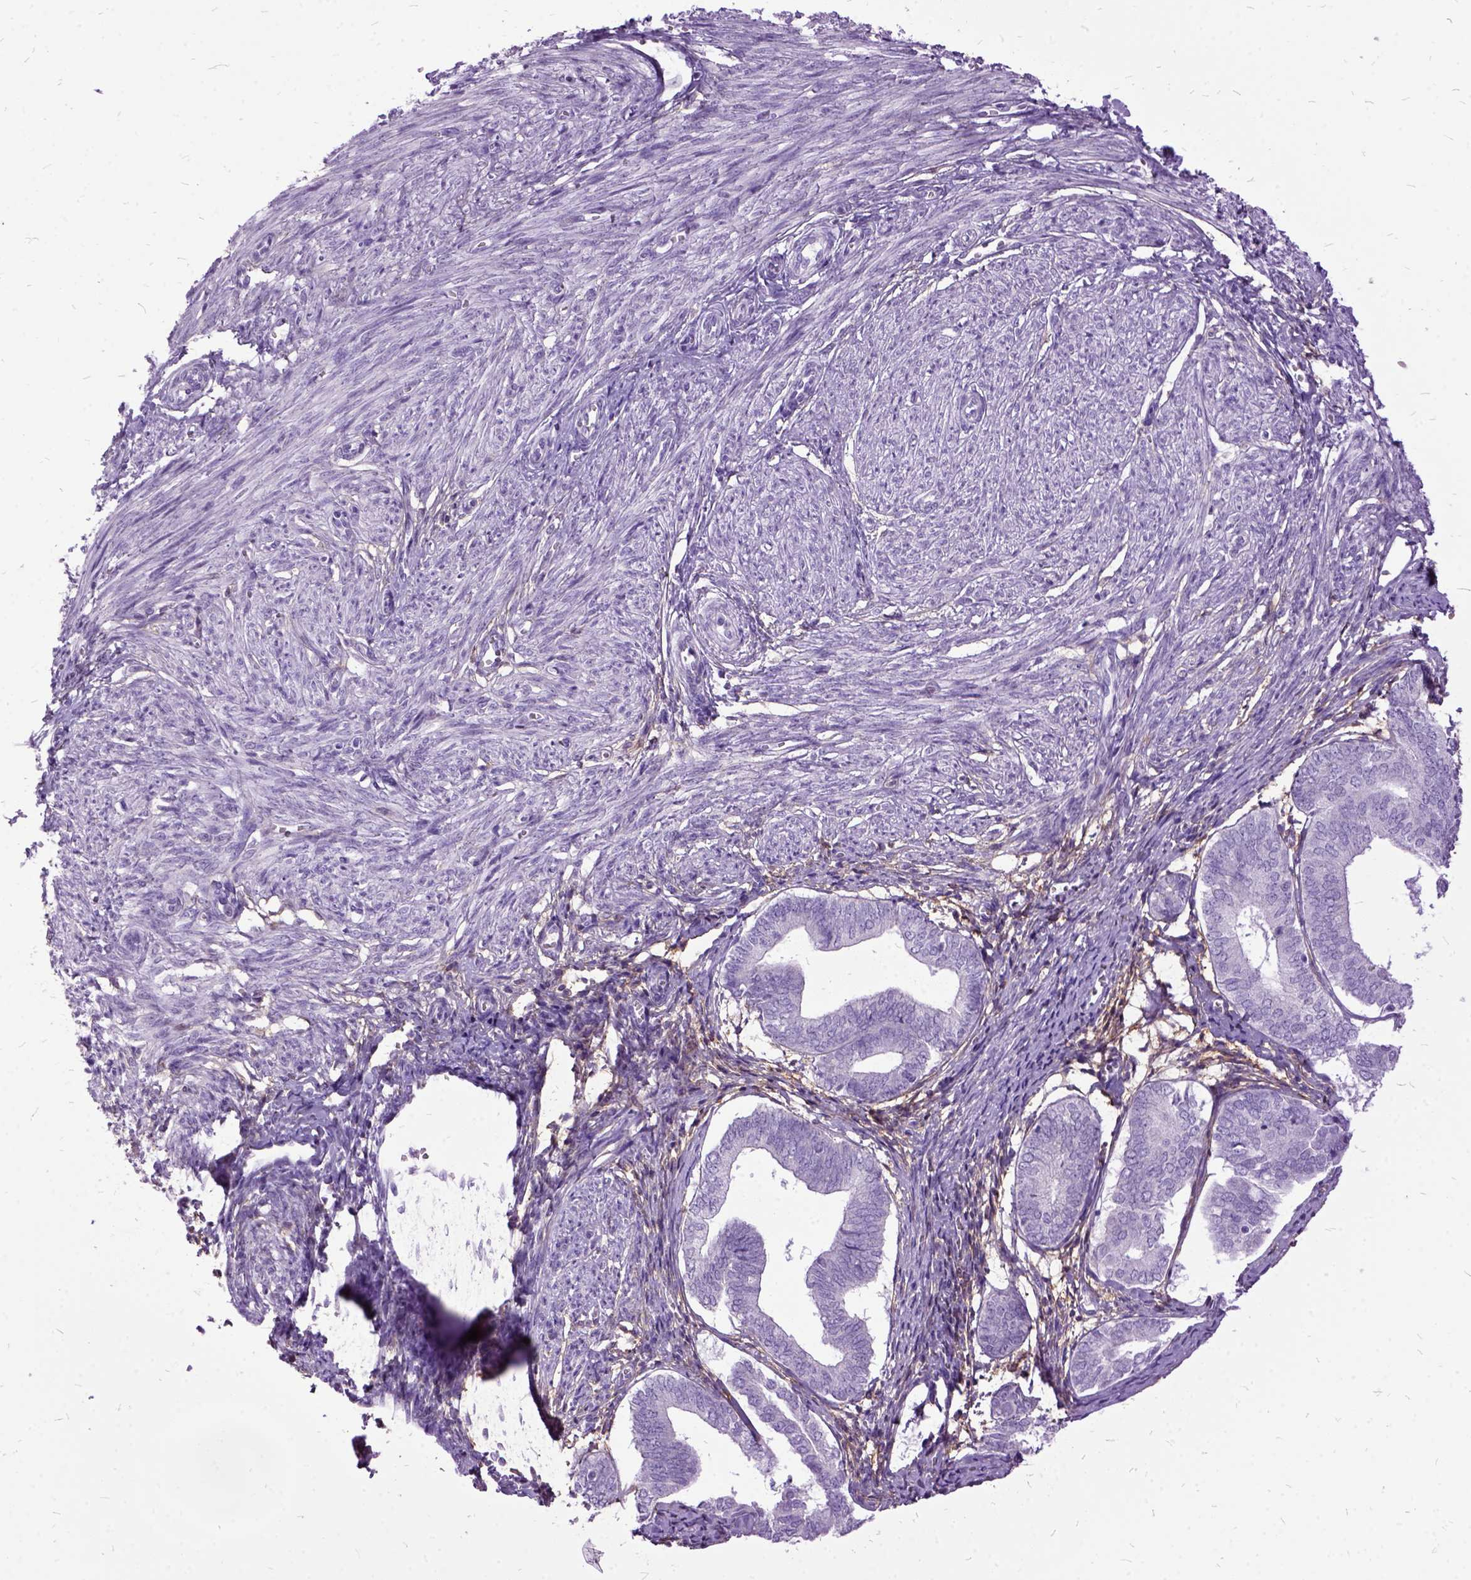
{"staining": {"intensity": "negative", "quantity": "none", "location": "none"}, "tissue": "endometrium", "cell_type": "Cells in endometrial stroma", "image_type": "normal", "snomed": [{"axis": "morphology", "description": "Normal tissue, NOS"}, {"axis": "topography", "description": "Endometrium"}], "caption": "Immunohistochemistry (IHC) histopathology image of normal endometrium stained for a protein (brown), which reveals no positivity in cells in endometrial stroma.", "gene": "MME", "patient": {"sex": "female", "age": 50}}